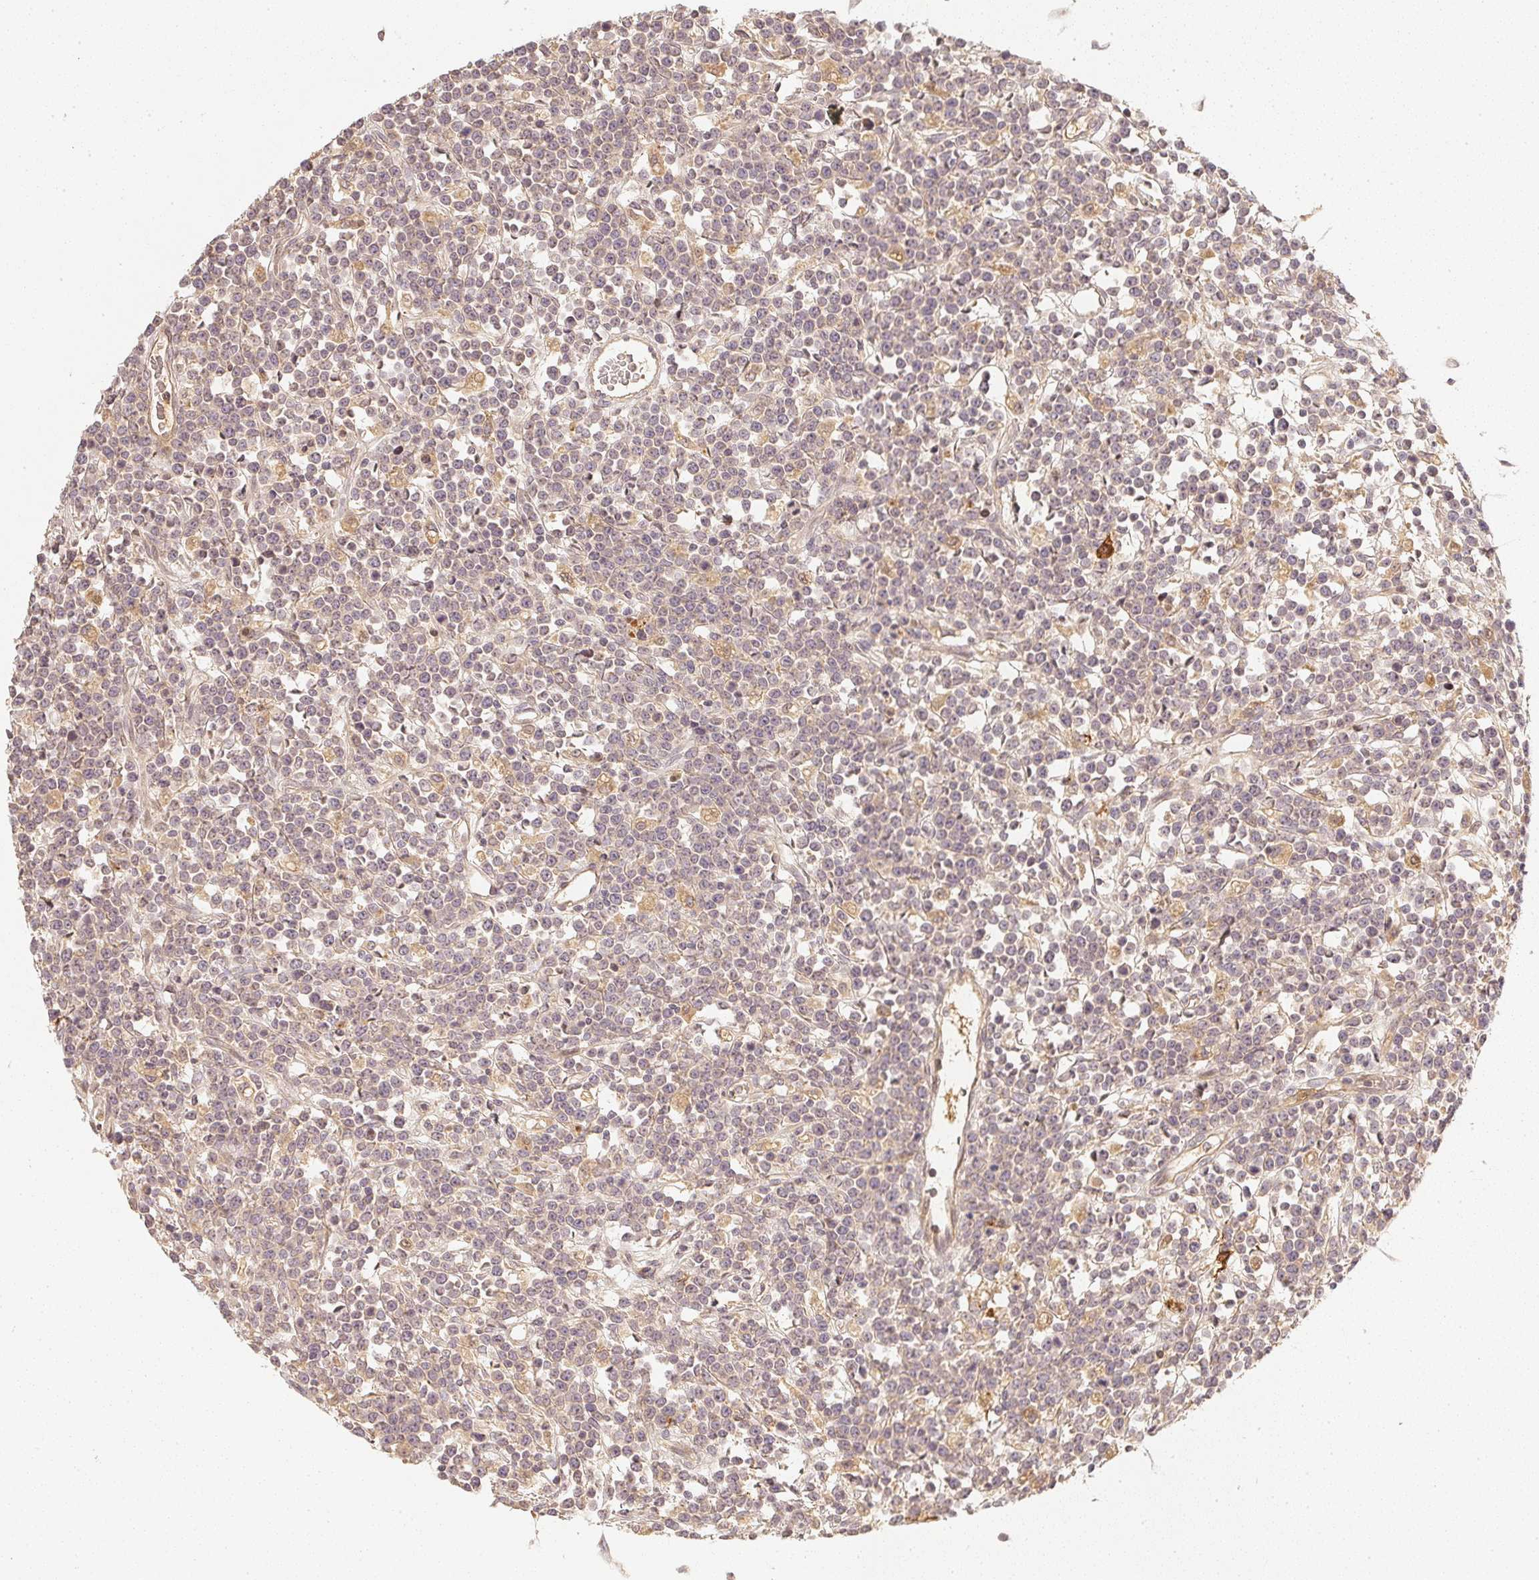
{"staining": {"intensity": "negative", "quantity": "none", "location": "none"}, "tissue": "lymphoma", "cell_type": "Tumor cells", "image_type": "cancer", "snomed": [{"axis": "morphology", "description": "Malignant lymphoma, non-Hodgkin's type, High grade"}, {"axis": "topography", "description": "Ovary"}], "caption": "Immunohistochemistry (IHC) histopathology image of human lymphoma stained for a protein (brown), which reveals no positivity in tumor cells. (Brightfield microscopy of DAB (3,3'-diaminobenzidine) immunohistochemistry at high magnification).", "gene": "SERPINE1", "patient": {"sex": "female", "age": 56}}